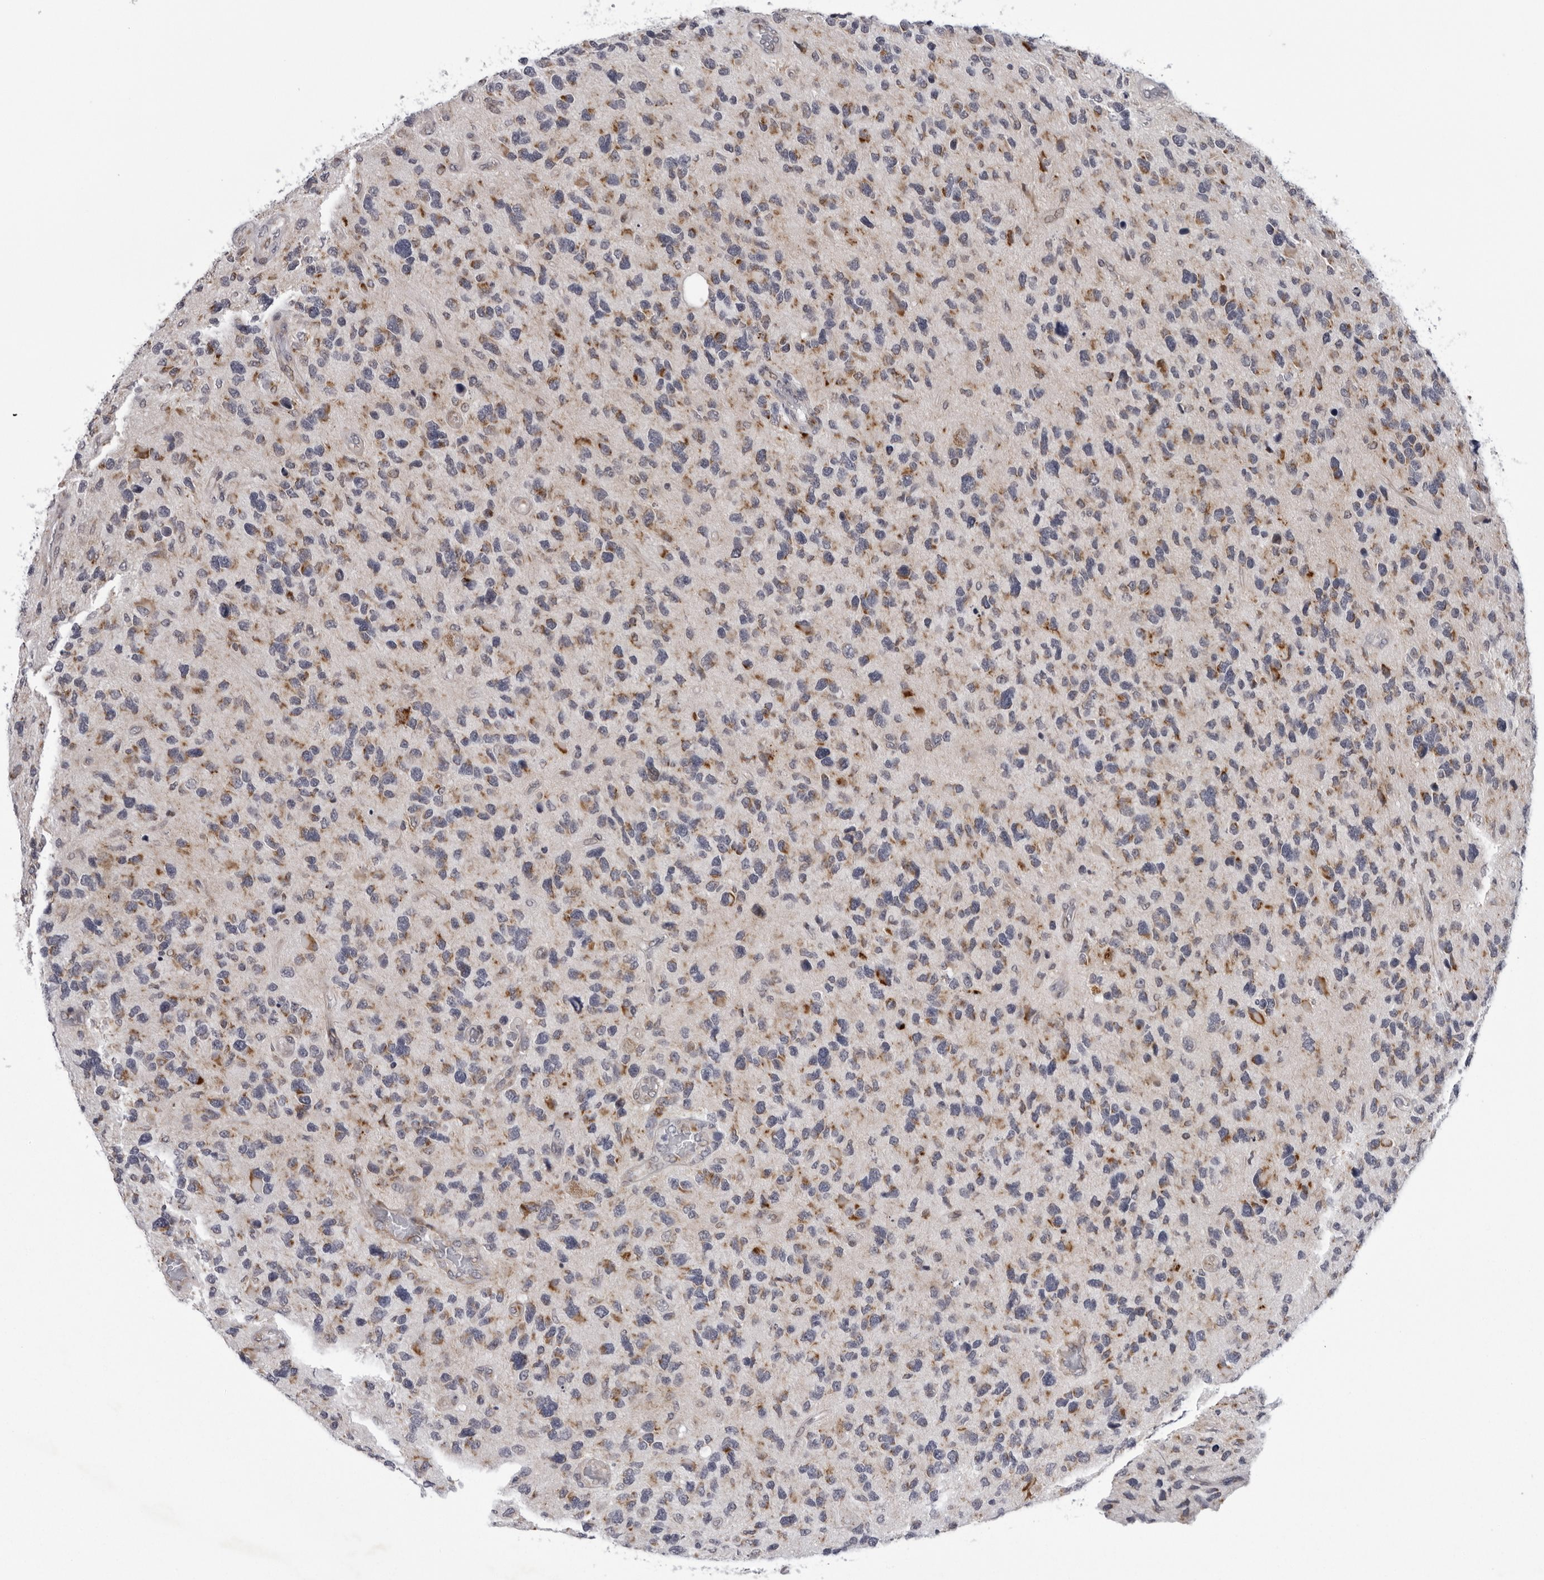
{"staining": {"intensity": "moderate", "quantity": "<25%", "location": "cytoplasmic/membranous"}, "tissue": "glioma", "cell_type": "Tumor cells", "image_type": "cancer", "snomed": [{"axis": "morphology", "description": "Glioma, malignant, High grade"}, {"axis": "topography", "description": "Brain"}], "caption": "DAB immunohistochemical staining of malignant glioma (high-grade) displays moderate cytoplasmic/membranous protein positivity in about <25% of tumor cells.", "gene": "CPT2", "patient": {"sex": "female", "age": 58}}